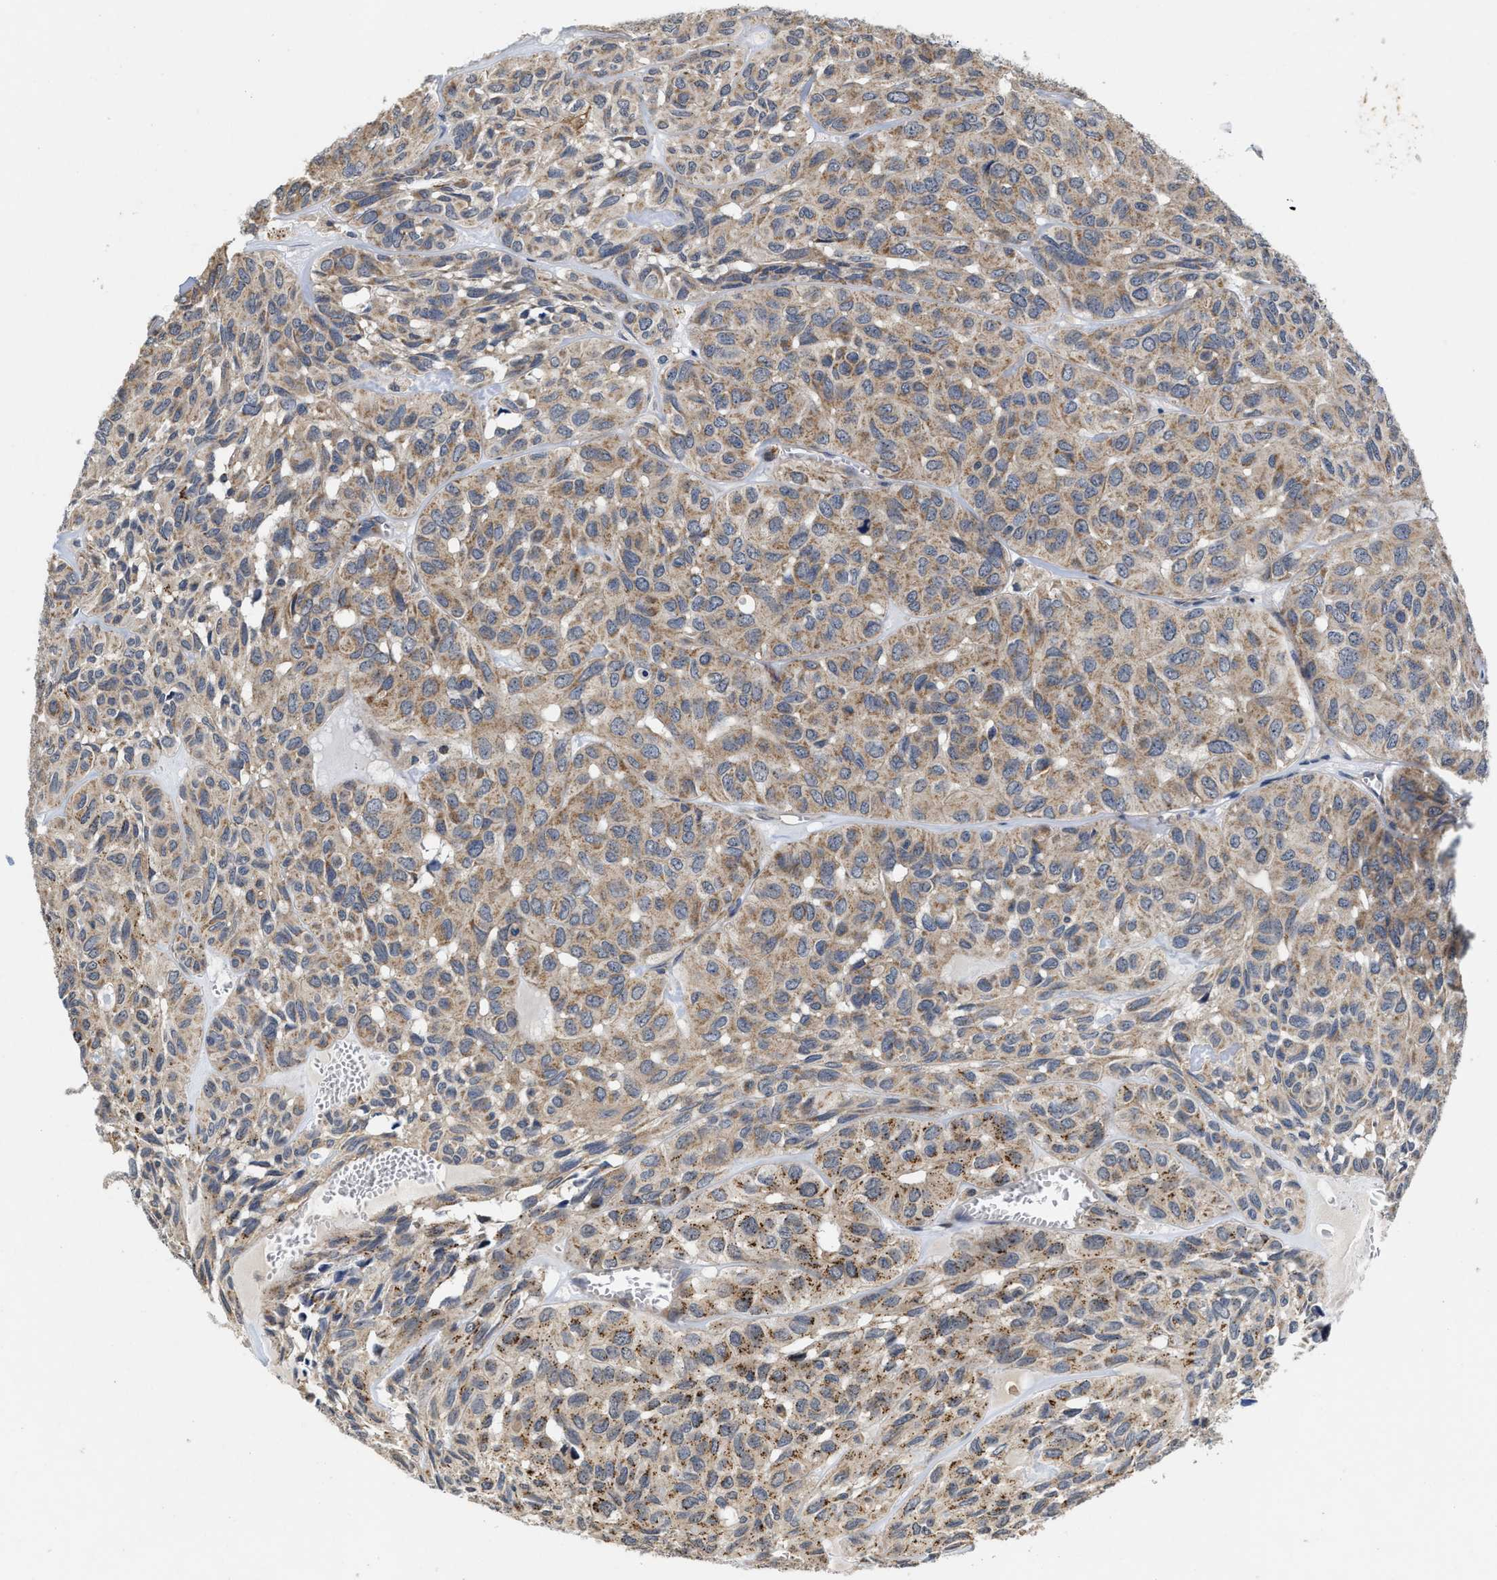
{"staining": {"intensity": "moderate", "quantity": ">75%", "location": "cytoplasmic/membranous"}, "tissue": "head and neck cancer", "cell_type": "Tumor cells", "image_type": "cancer", "snomed": [{"axis": "morphology", "description": "Adenocarcinoma, NOS"}, {"axis": "topography", "description": "Salivary gland, NOS"}, {"axis": "topography", "description": "Head-Neck"}], "caption": "Protein analysis of head and neck cancer tissue reveals moderate cytoplasmic/membranous expression in approximately >75% of tumor cells.", "gene": "SCYL2", "patient": {"sex": "female", "age": 76}}